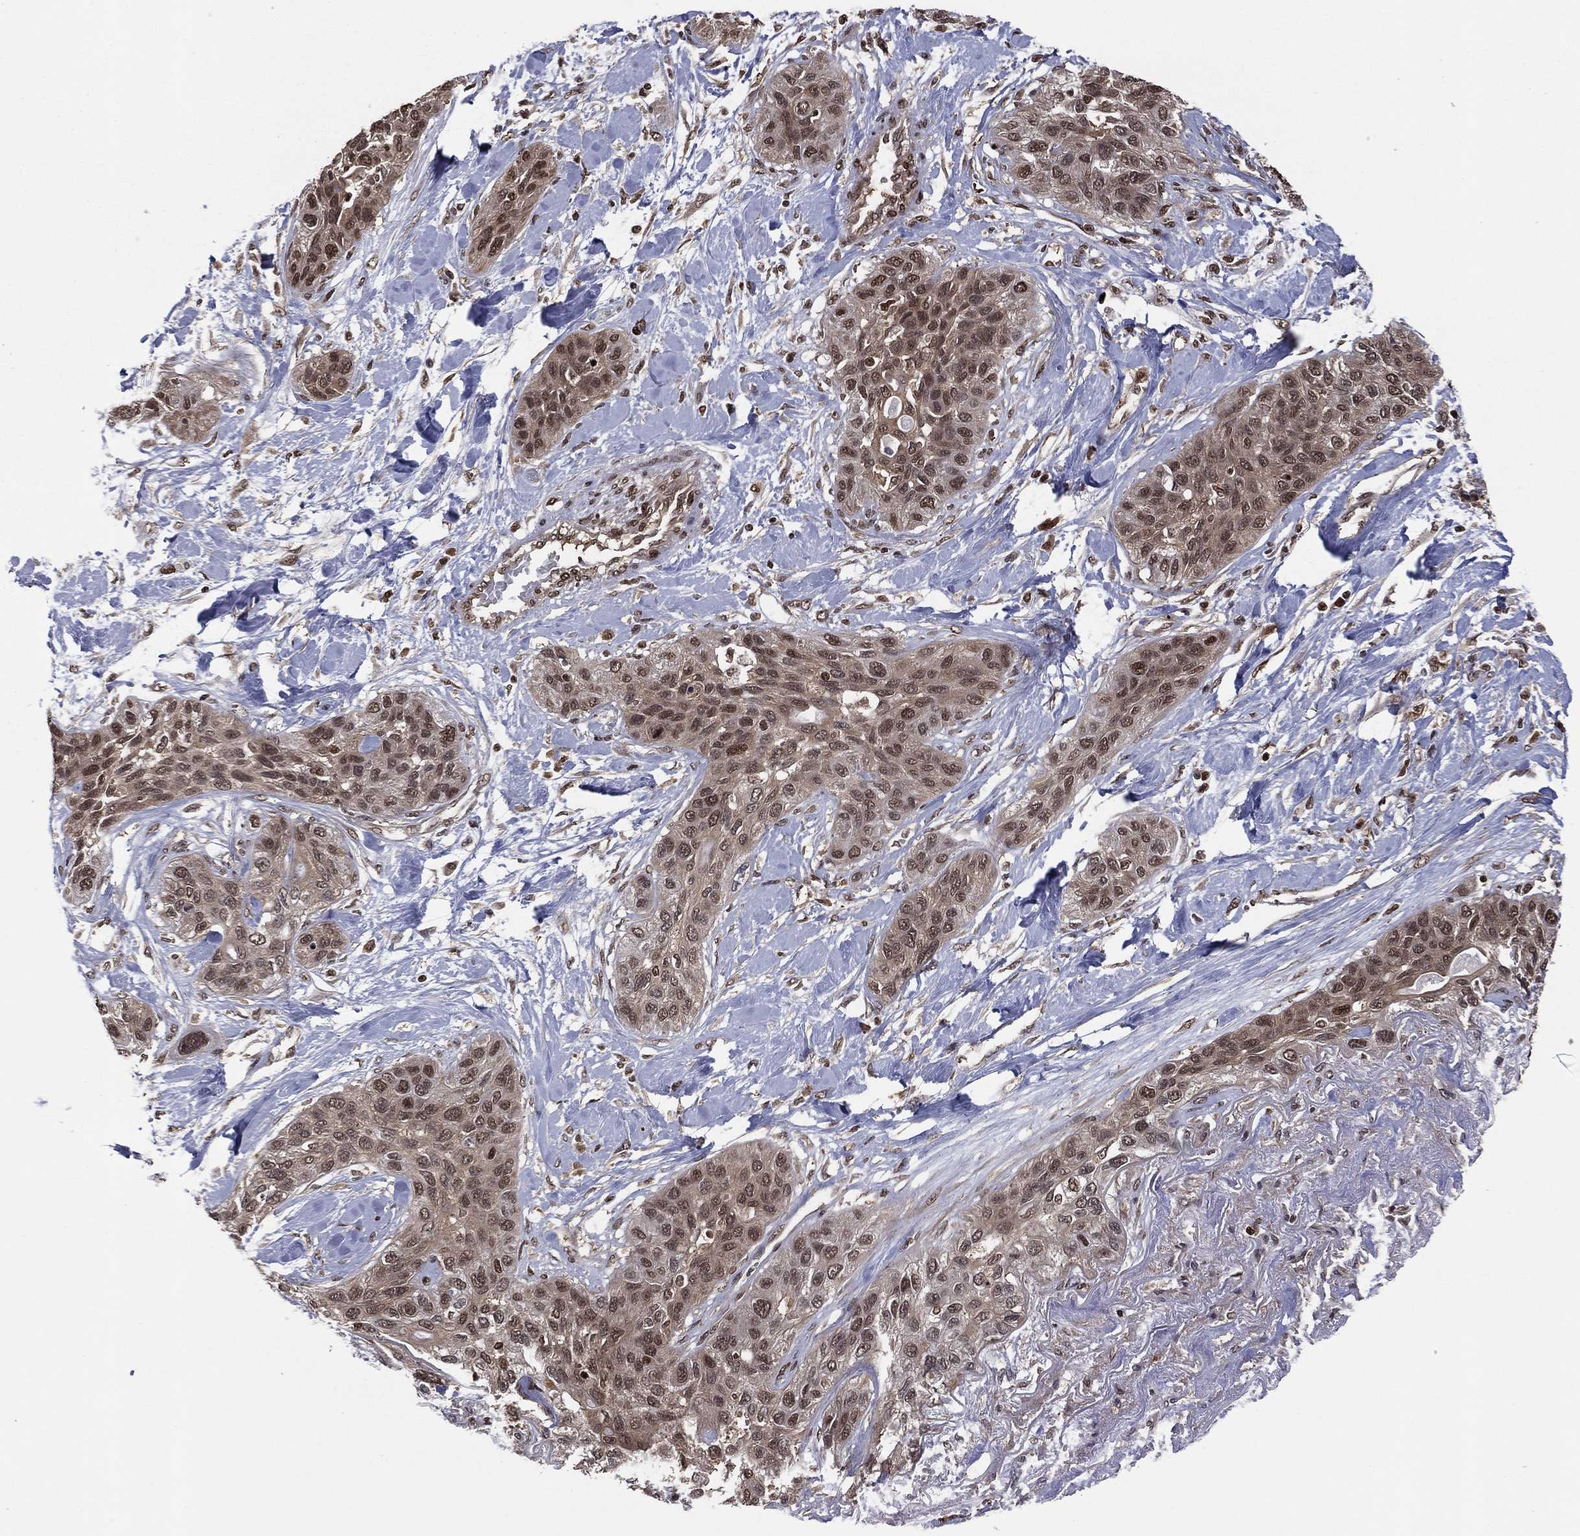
{"staining": {"intensity": "moderate", "quantity": ">75%", "location": "cytoplasmic/membranous,nuclear"}, "tissue": "lung cancer", "cell_type": "Tumor cells", "image_type": "cancer", "snomed": [{"axis": "morphology", "description": "Squamous cell carcinoma, NOS"}, {"axis": "topography", "description": "Lung"}], "caption": "Immunohistochemistry staining of lung cancer (squamous cell carcinoma), which demonstrates medium levels of moderate cytoplasmic/membranous and nuclear positivity in approximately >75% of tumor cells indicating moderate cytoplasmic/membranous and nuclear protein positivity. The staining was performed using DAB (brown) for protein detection and nuclei were counterstained in hematoxylin (blue).", "gene": "PSMA1", "patient": {"sex": "female", "age": 70}}